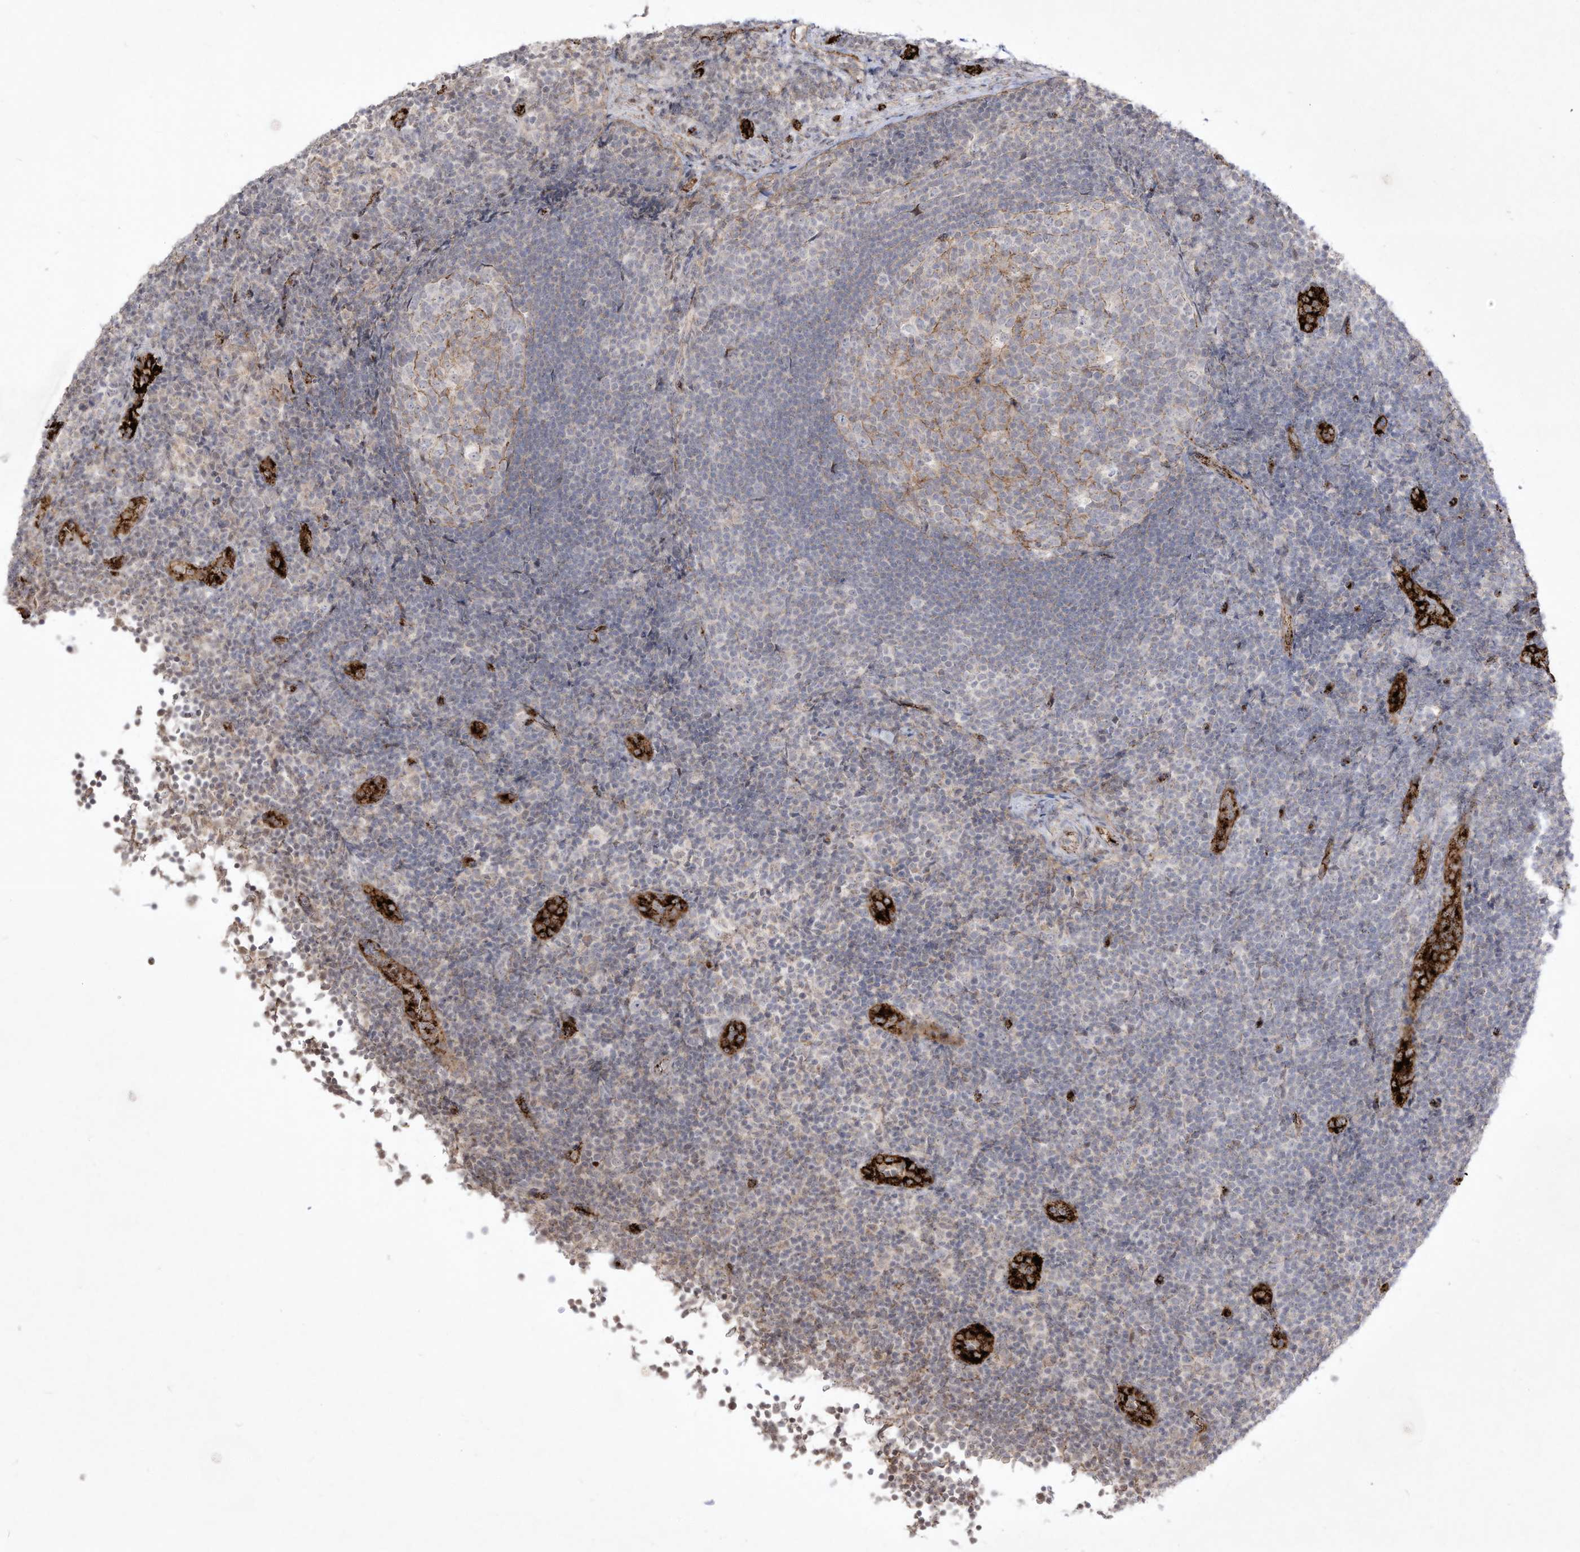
{"staining": {"intensity": "negative", "quantity": "none", "location": "none"}, "tissue": "lymph node", "cell_type": "Germinal center cells", "image_type": "normal", "snomed": [{"axis": "morphology", "description": "Normal tissue, NOS"}, {"axis": "topography", "description": "Lymph node"}], "caption": "Histopathology image shows no significant protein staining in germinal center cells of normal lymph node. The staining was performed using DAB to visualize the protein expression in brown, while the nuclei were stained in blue with hematoxylin (Magnification: 20x).", "gene": "ZGRF1", "patient": {"sex": "female", "age": 22}}